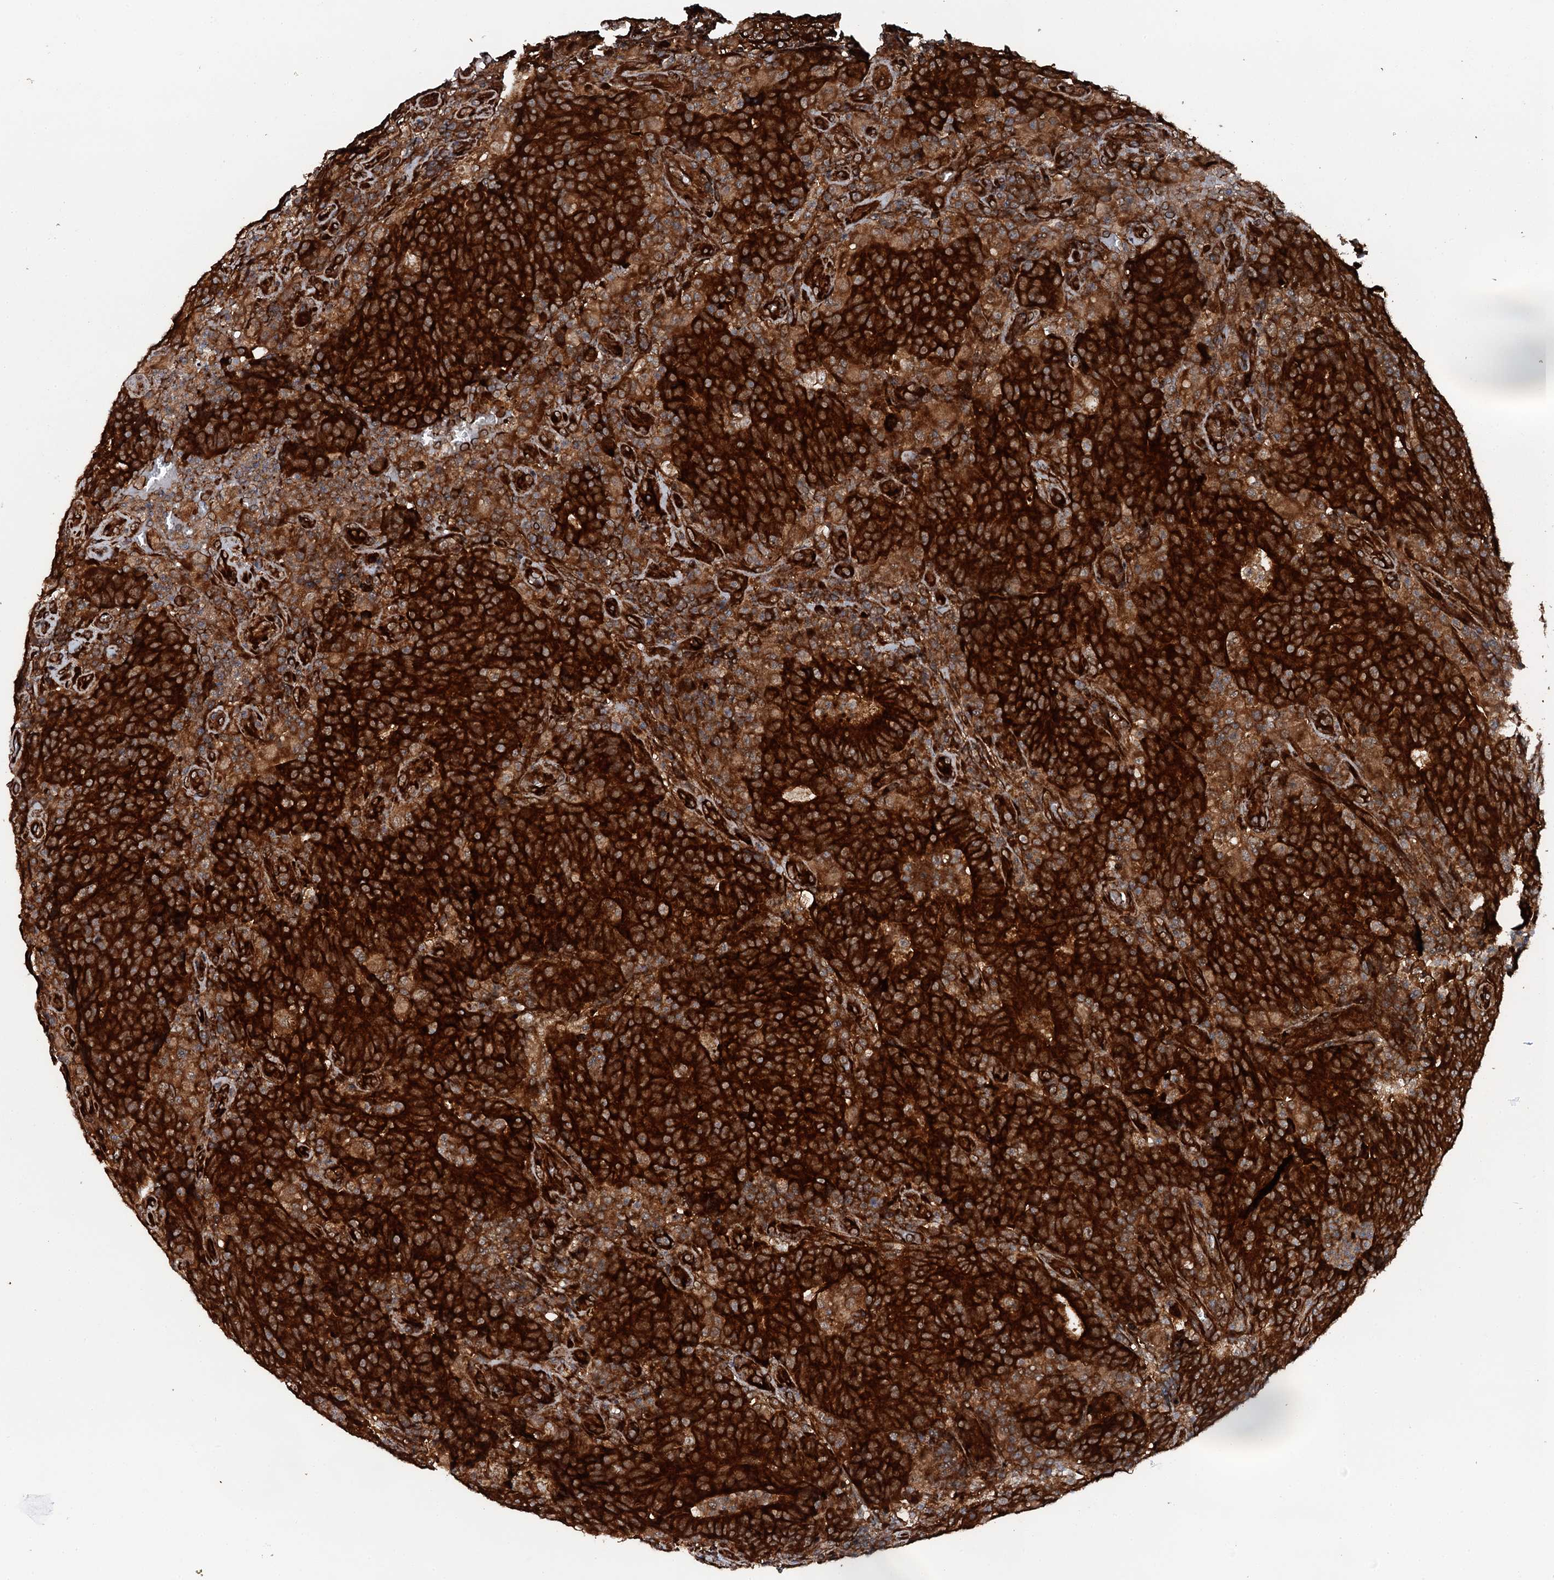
{"staining": {"intensity": "strong", "quantity": ">75%", "location": "cytoplasmic/membranous"}, "tissue": "colorectal cancer", "cell_type": "Tumor cells", "image_type": "cancer", "snomed": [{"axis": "morphology", "description": "Adenocarcinoma, NOS"}, {"axis": "topography", "description": "Colon"}], "caption": "Adenocarcinoma (colorectal) stained with DAB immunohistochemistry (IHC) demonstrates high levels of strong cytoplasmic/membranous positivity in about >75% of tumor cells. (Stains: DAB (3,3'-diaminobenzidine) in brown, nuclei in blue, Microscopy: brightfield microscopy at high magnification).", "gene": "FLYWCH1", "patient": {"sex": "female", "age": 75}}